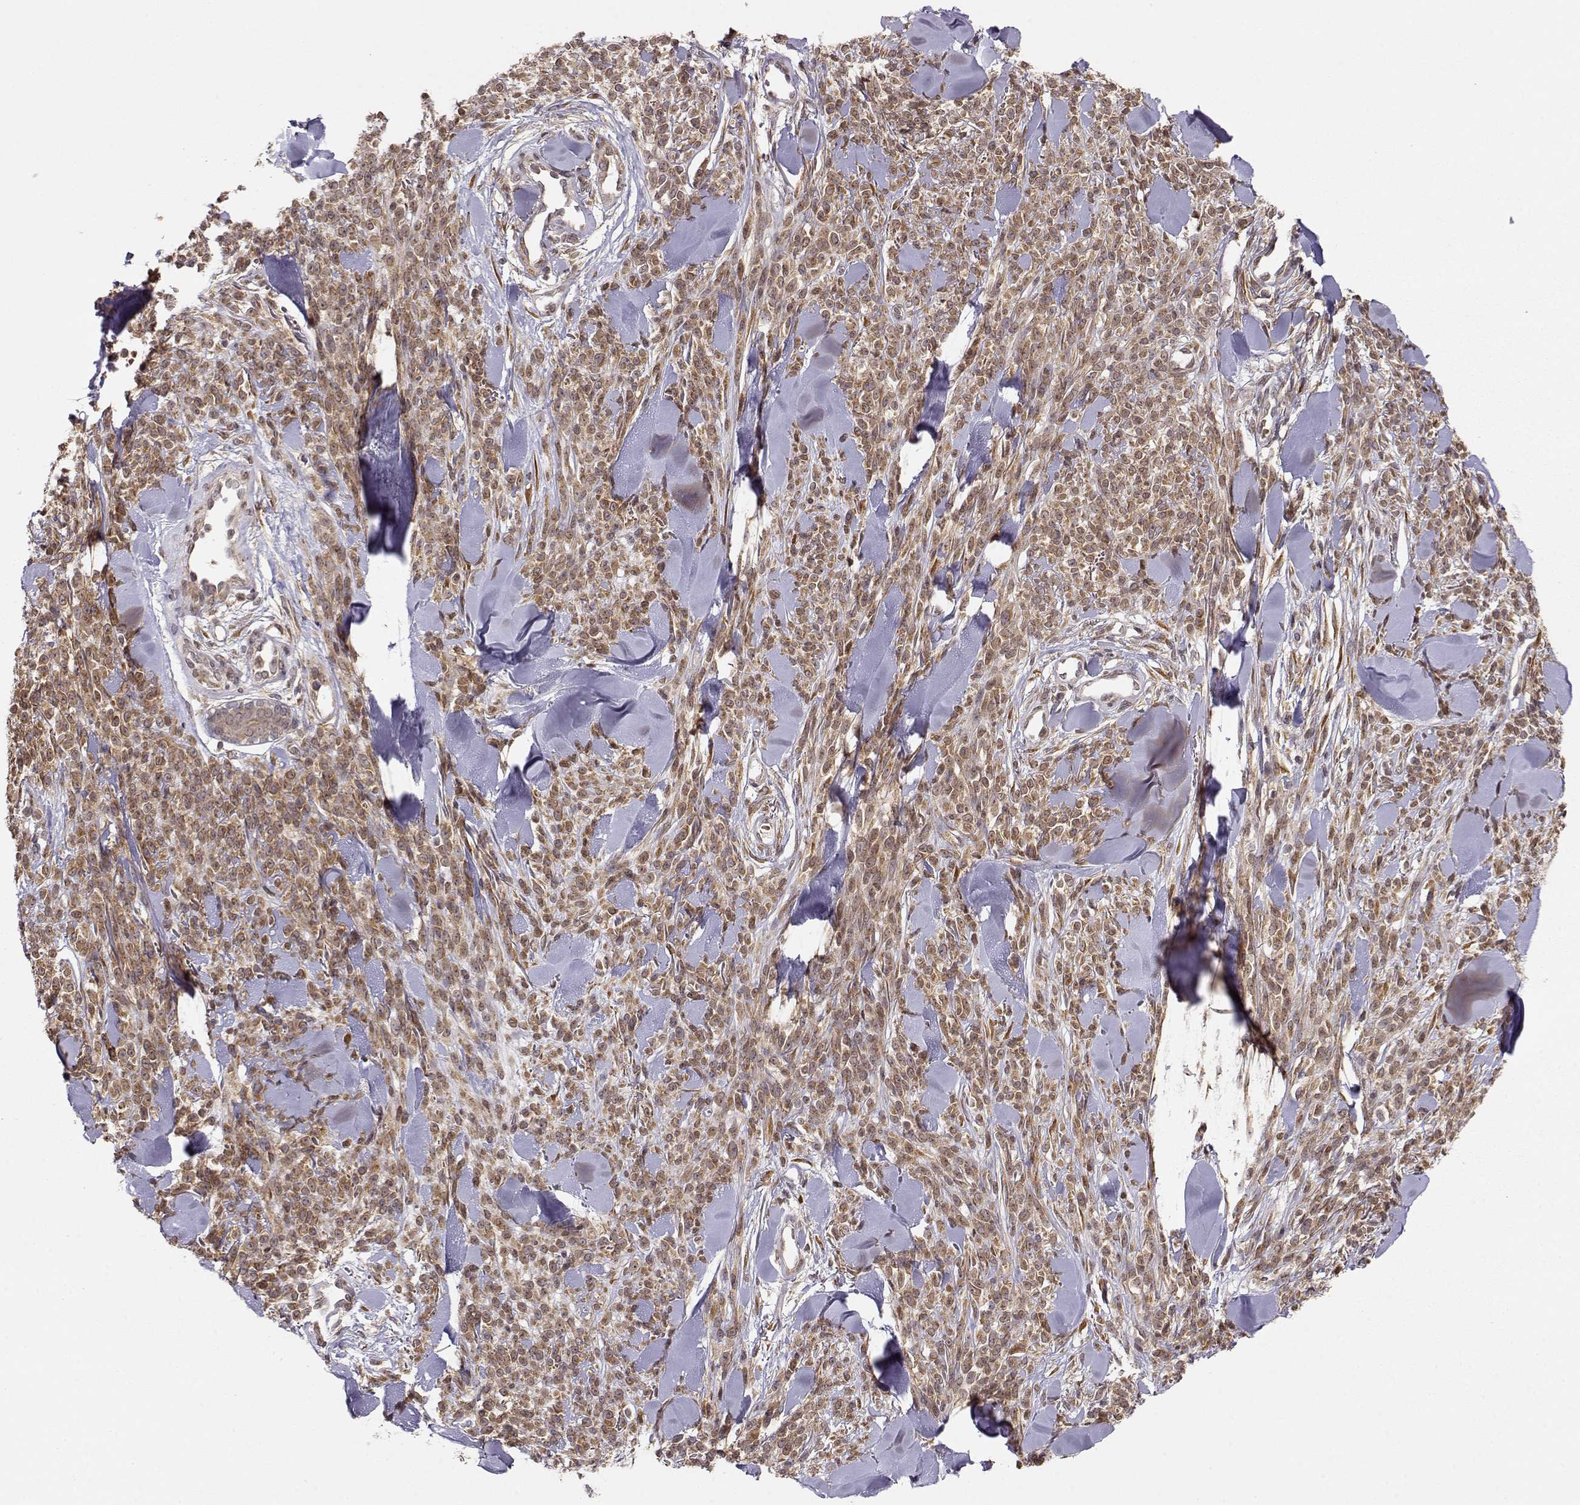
{"staining": {"intensity": "moderate", "quantity": ">75%", "location": "cytoplasmic/membranous"}, "tissue": "melanoma", "cell_type": "Tumor cells", "image_type": "cancer", "snomed": [{"axis": "morphology", "description": "Malignant melanoma, NOS"}, {"axis": "topography", "description": "Skin"}, {"axis": "topography", "description": "Skin of trunk"}], "caption": "Human melanoma stained with a protein marker reveals moderate staining in tumor cells.", "gene": "ERGIC2", "patient": {"sex": "male", "age": 74}}